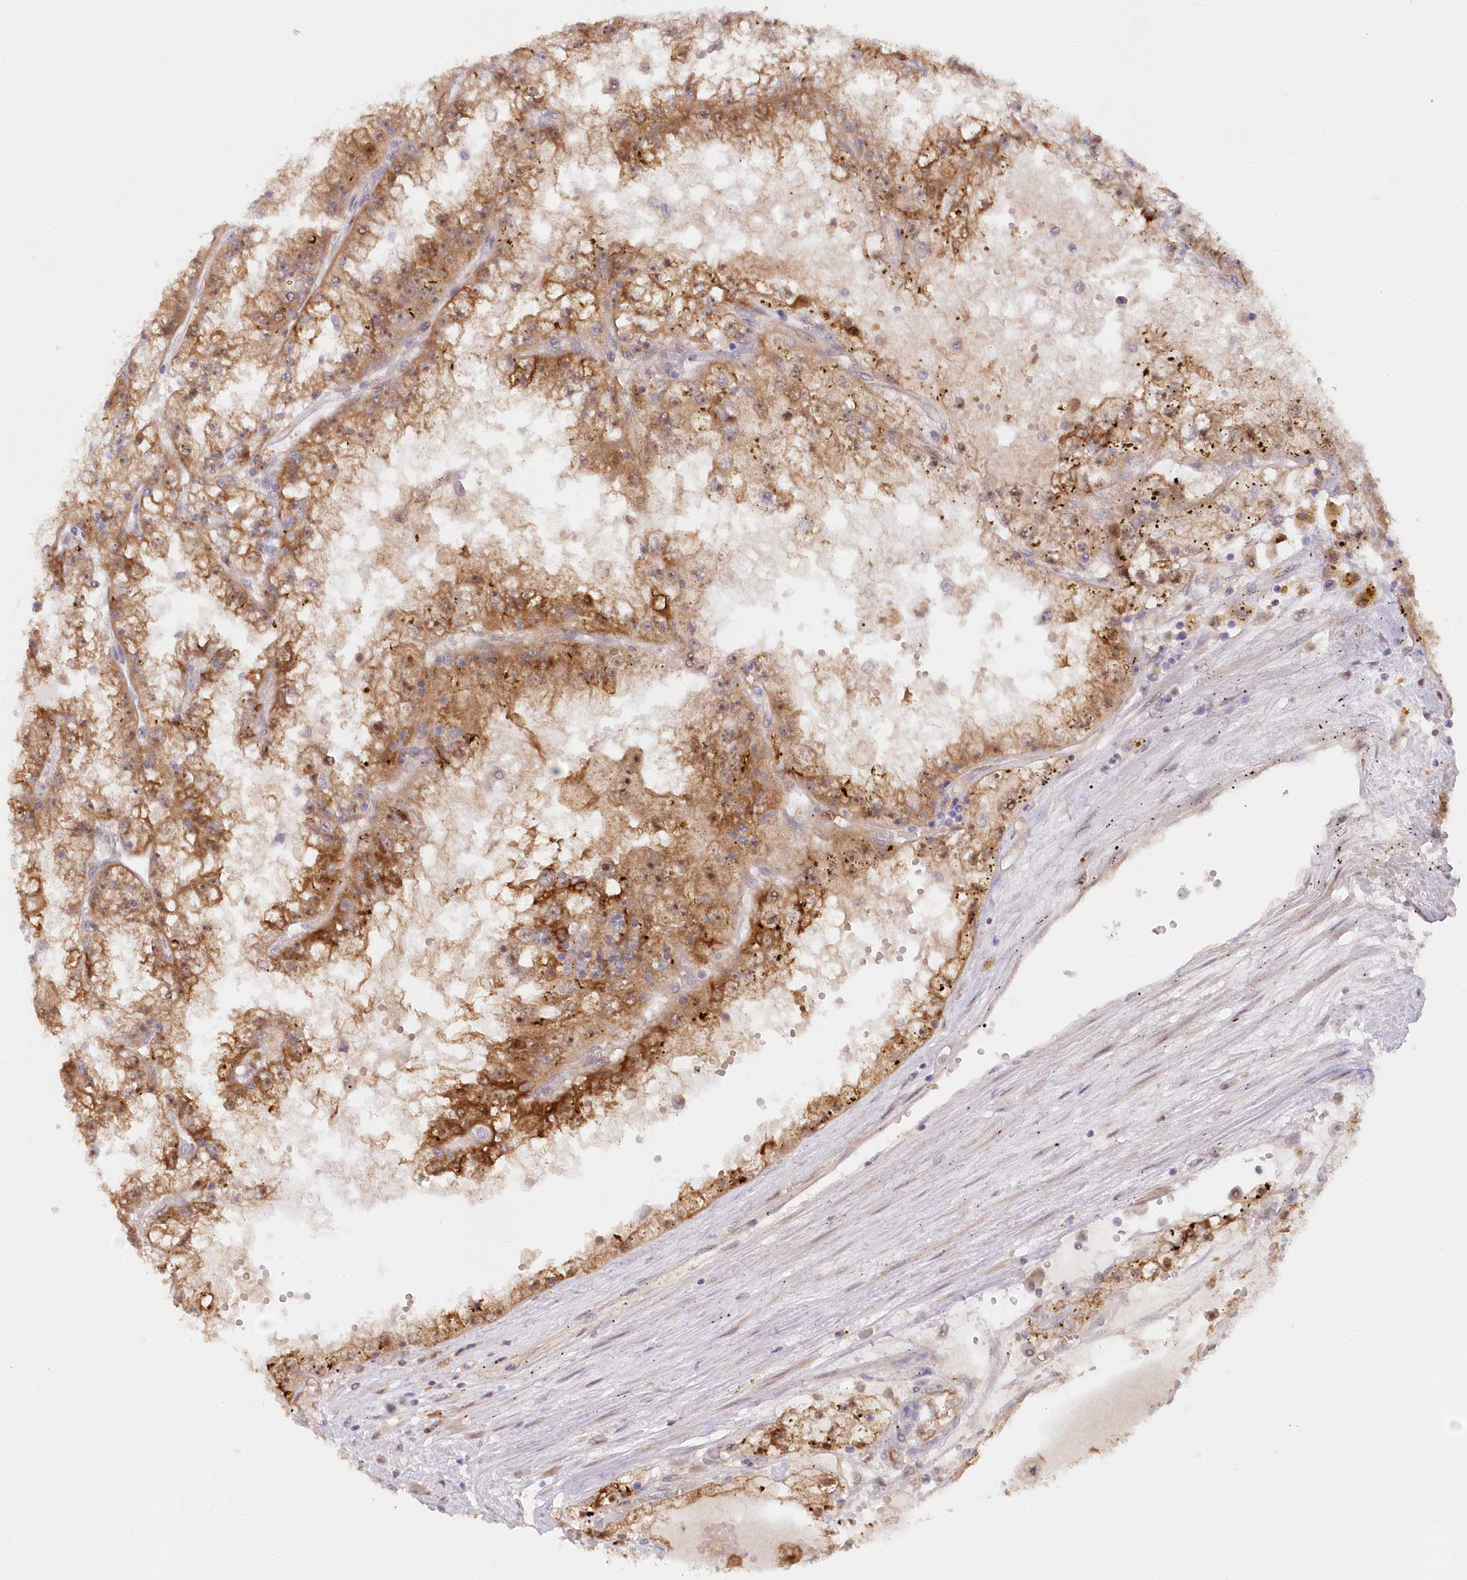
{"staining": {"intensity": "moderate", "quantity": ">75%", "location": "cytoplasmic/membranous"}, "tissue": "renal cancer", "cell_type": "Tumor cells", "image_type": "cancer", "snomed": [{"axis": "morphology", "description": "Adenocarcinoma, NOS"}, {"axis": "topography", "description": "Kidney"}], "caption": "A photomicrograph of renal cancer (adenocarcinoma) stained for a protein exhibits moderate cytoplasmic/membranous brown staining in tumor cells.", "gene": "GBE1", "patient": {"sex": "male", "age": 56}}